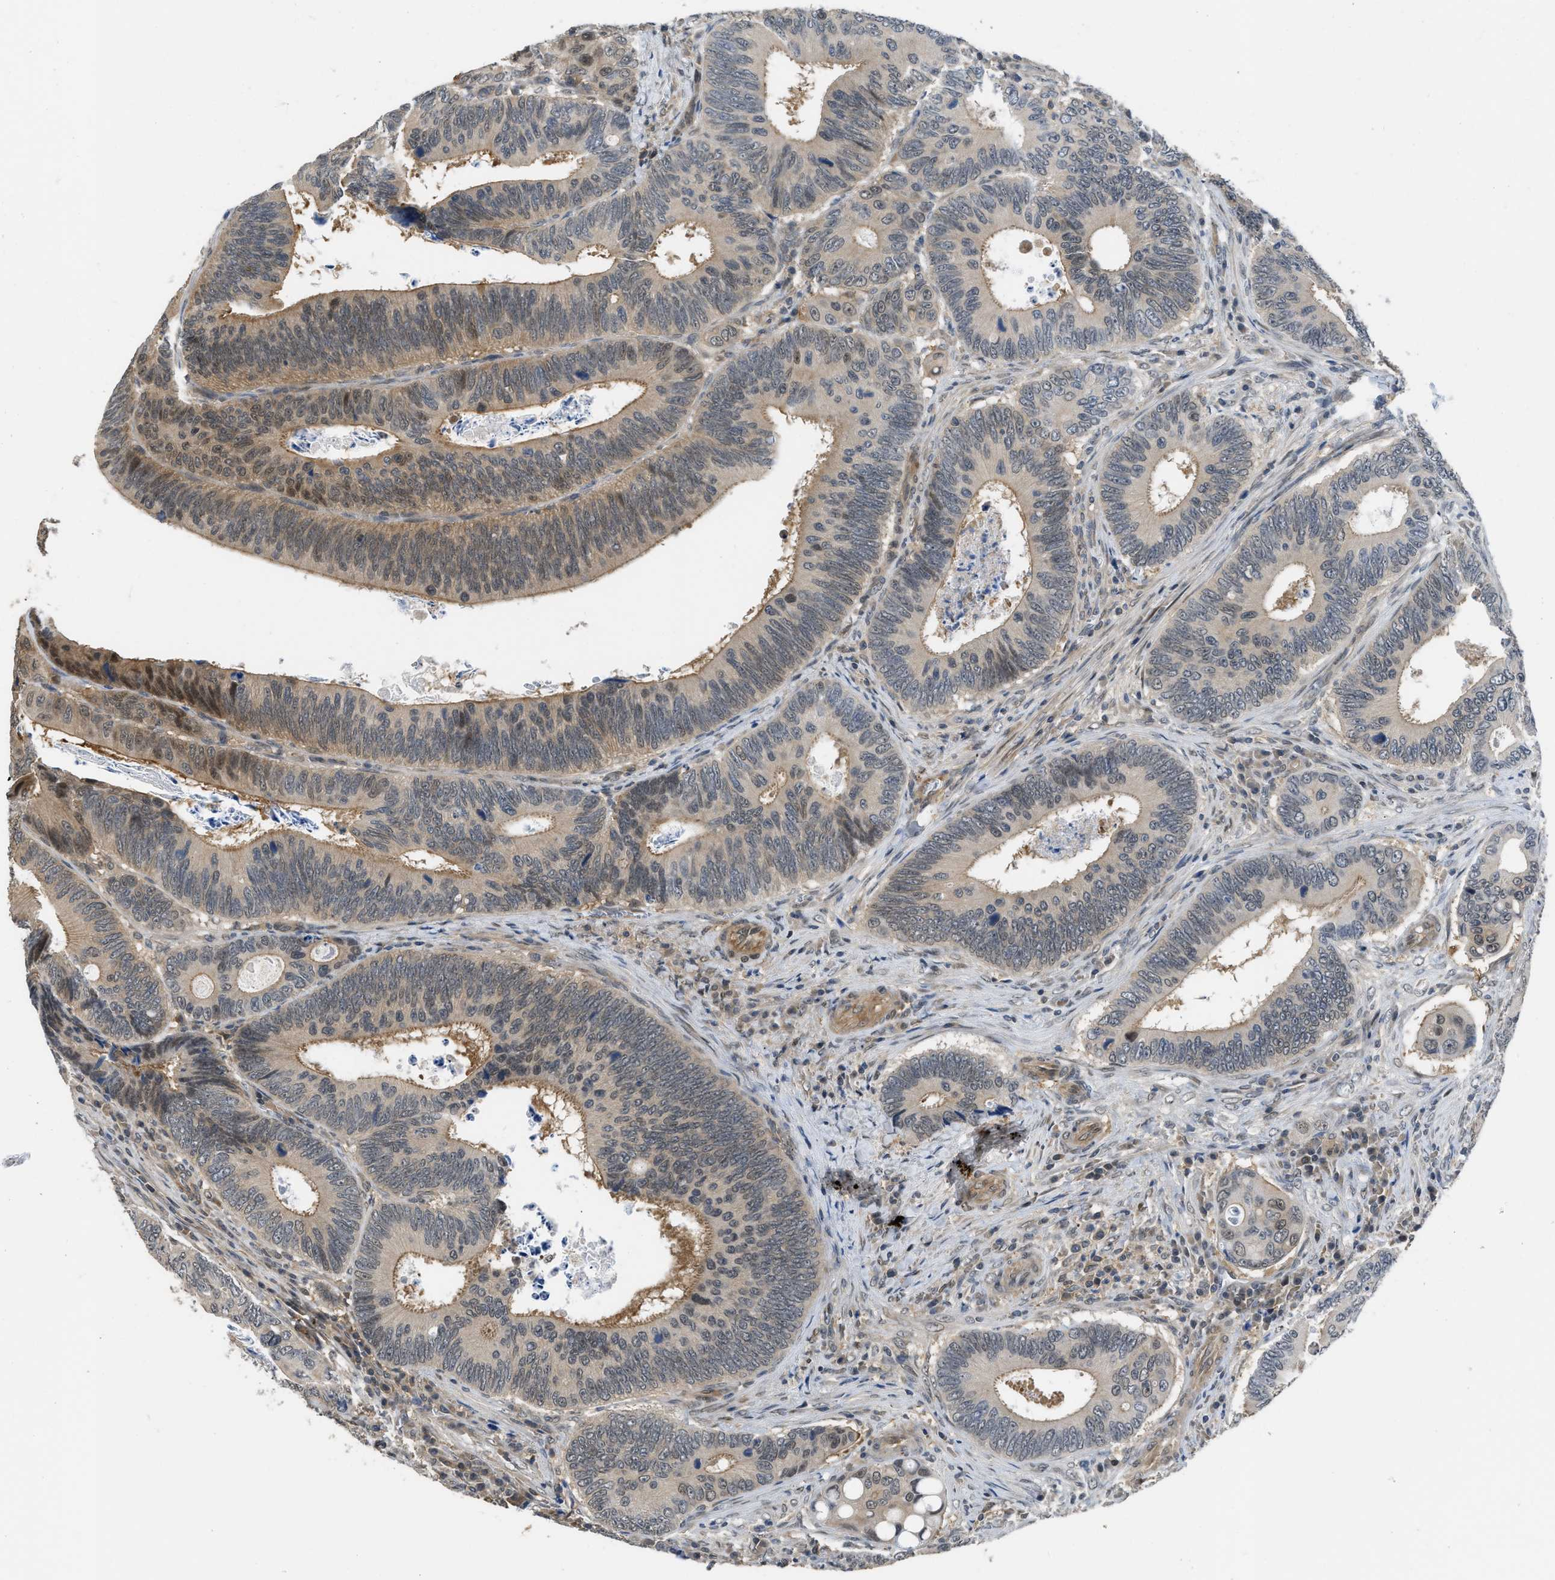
{"staining": {"intensity": "moderate", "quantity": "<25%", "location": "cytoplasmic/membranous,nuclear"}, "tissue": "colorectal cancer", "cell_type": "Tumor cells", "image_type": "cancer", "snomed": [{"axis": "morphology", "description": "Inflammation, NOS"}, {"axis": "morphology", "description": "Adenocarcinoma, NOS"}, {"axis": "topography", "description": "Colon"}], "caption": "Protein staining of colorectal cancer (adenocarcinoma) tissue exhibits moderate cytoplasmic/membranous and nuclear expression in about <25% of tumor cells.", "gene": "TES", "patient": {"sex": "male", "age": 72}}